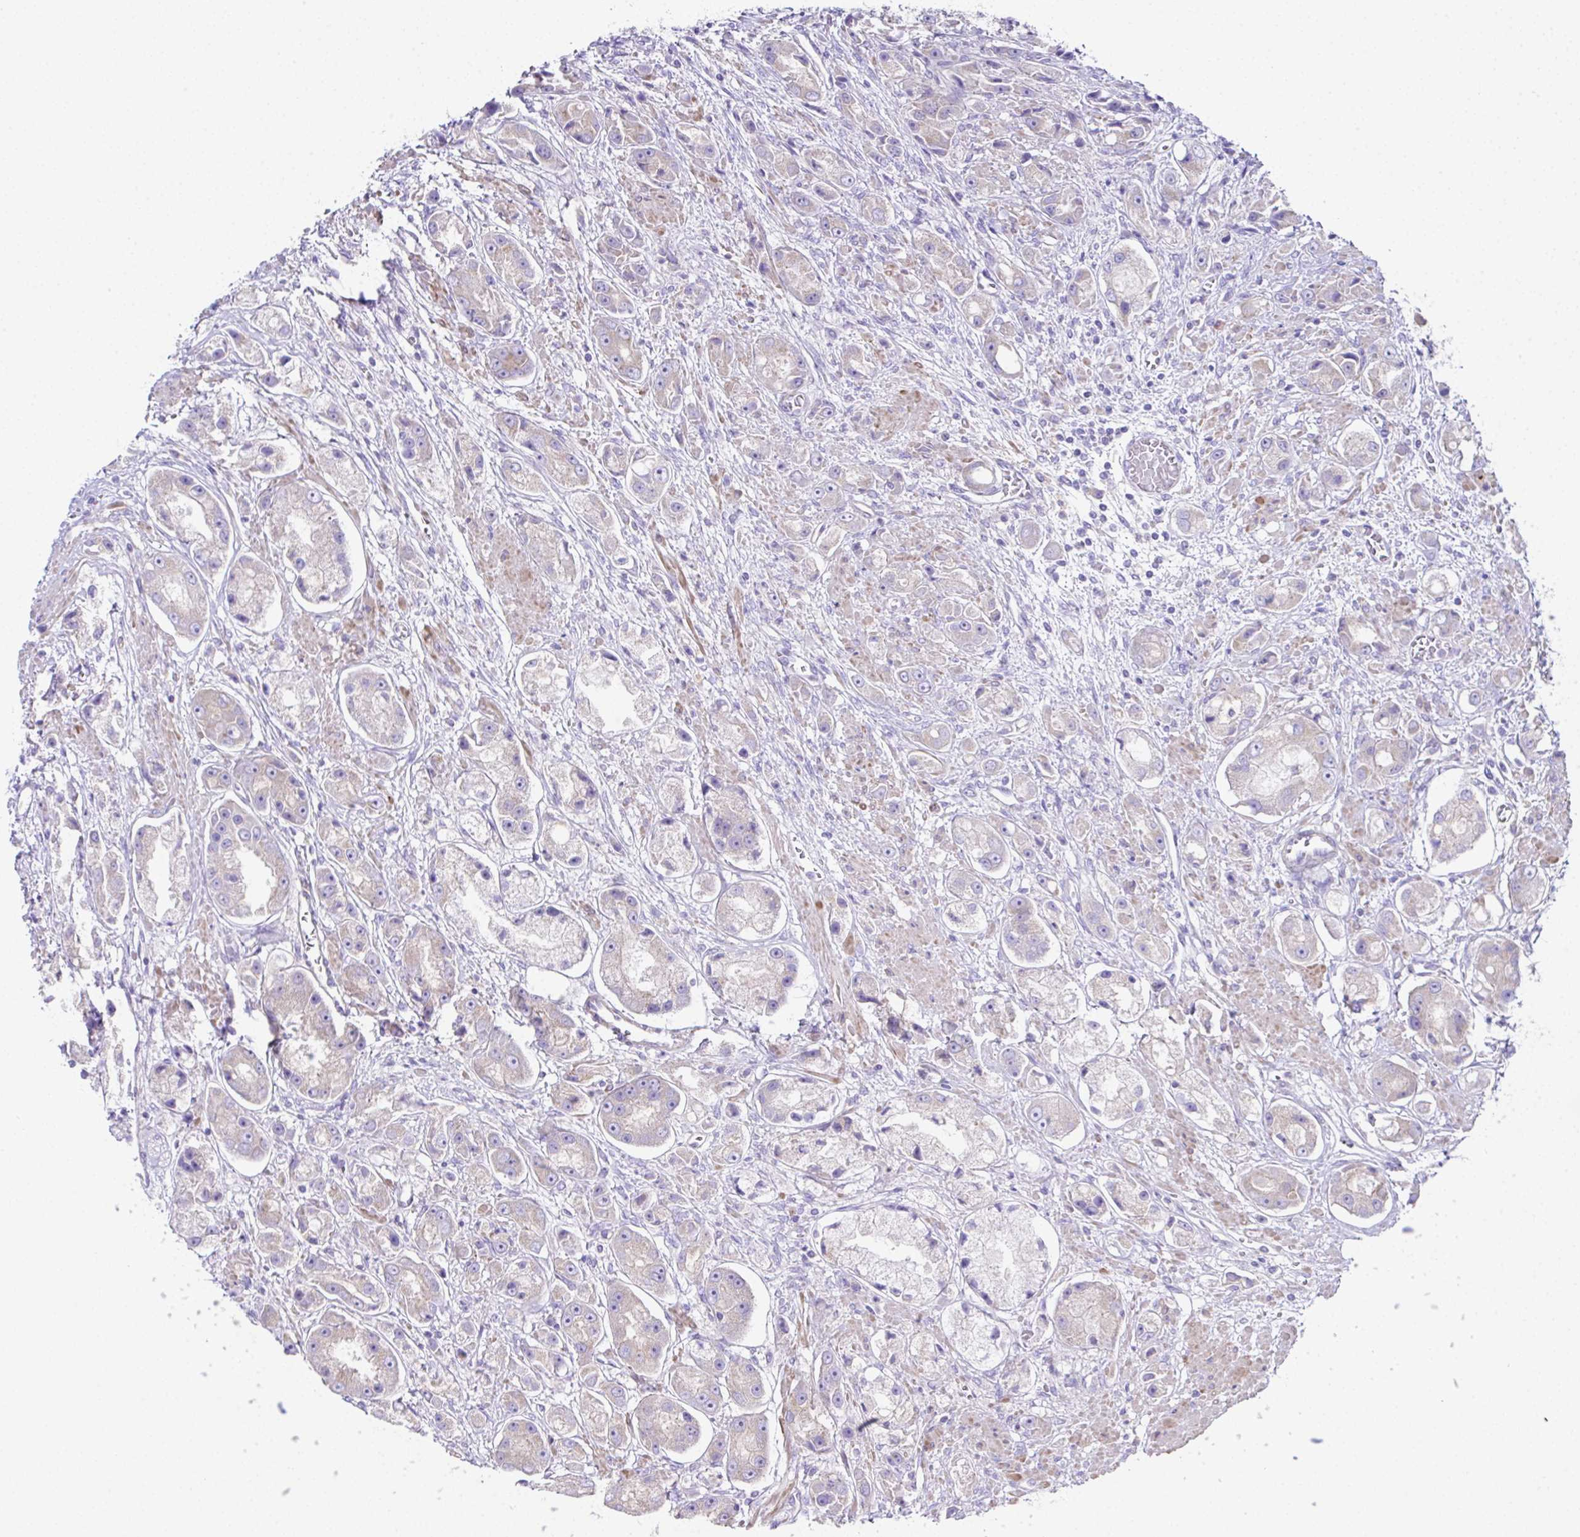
{"staining": {"intensity": "negative", "quantity": "none", "location": "none"}, "tissue": "prostate cancer", "cell_type": "Tumor cells", "image_type": "cancer", "snomed": [{"axis": "morphology", "description": "Adenocarcinoma, High grade"}, {"axis": "topography", "description": "Prostate"}], "caption": "Human adenocarcinoma (high-grade) (prostate) stained for a protein using immunohistochemistry (IHC) demonstrates no positivity in tumor cells.", "gene": "OR4P4", "patient": {"sex": "male", "age": 67}}